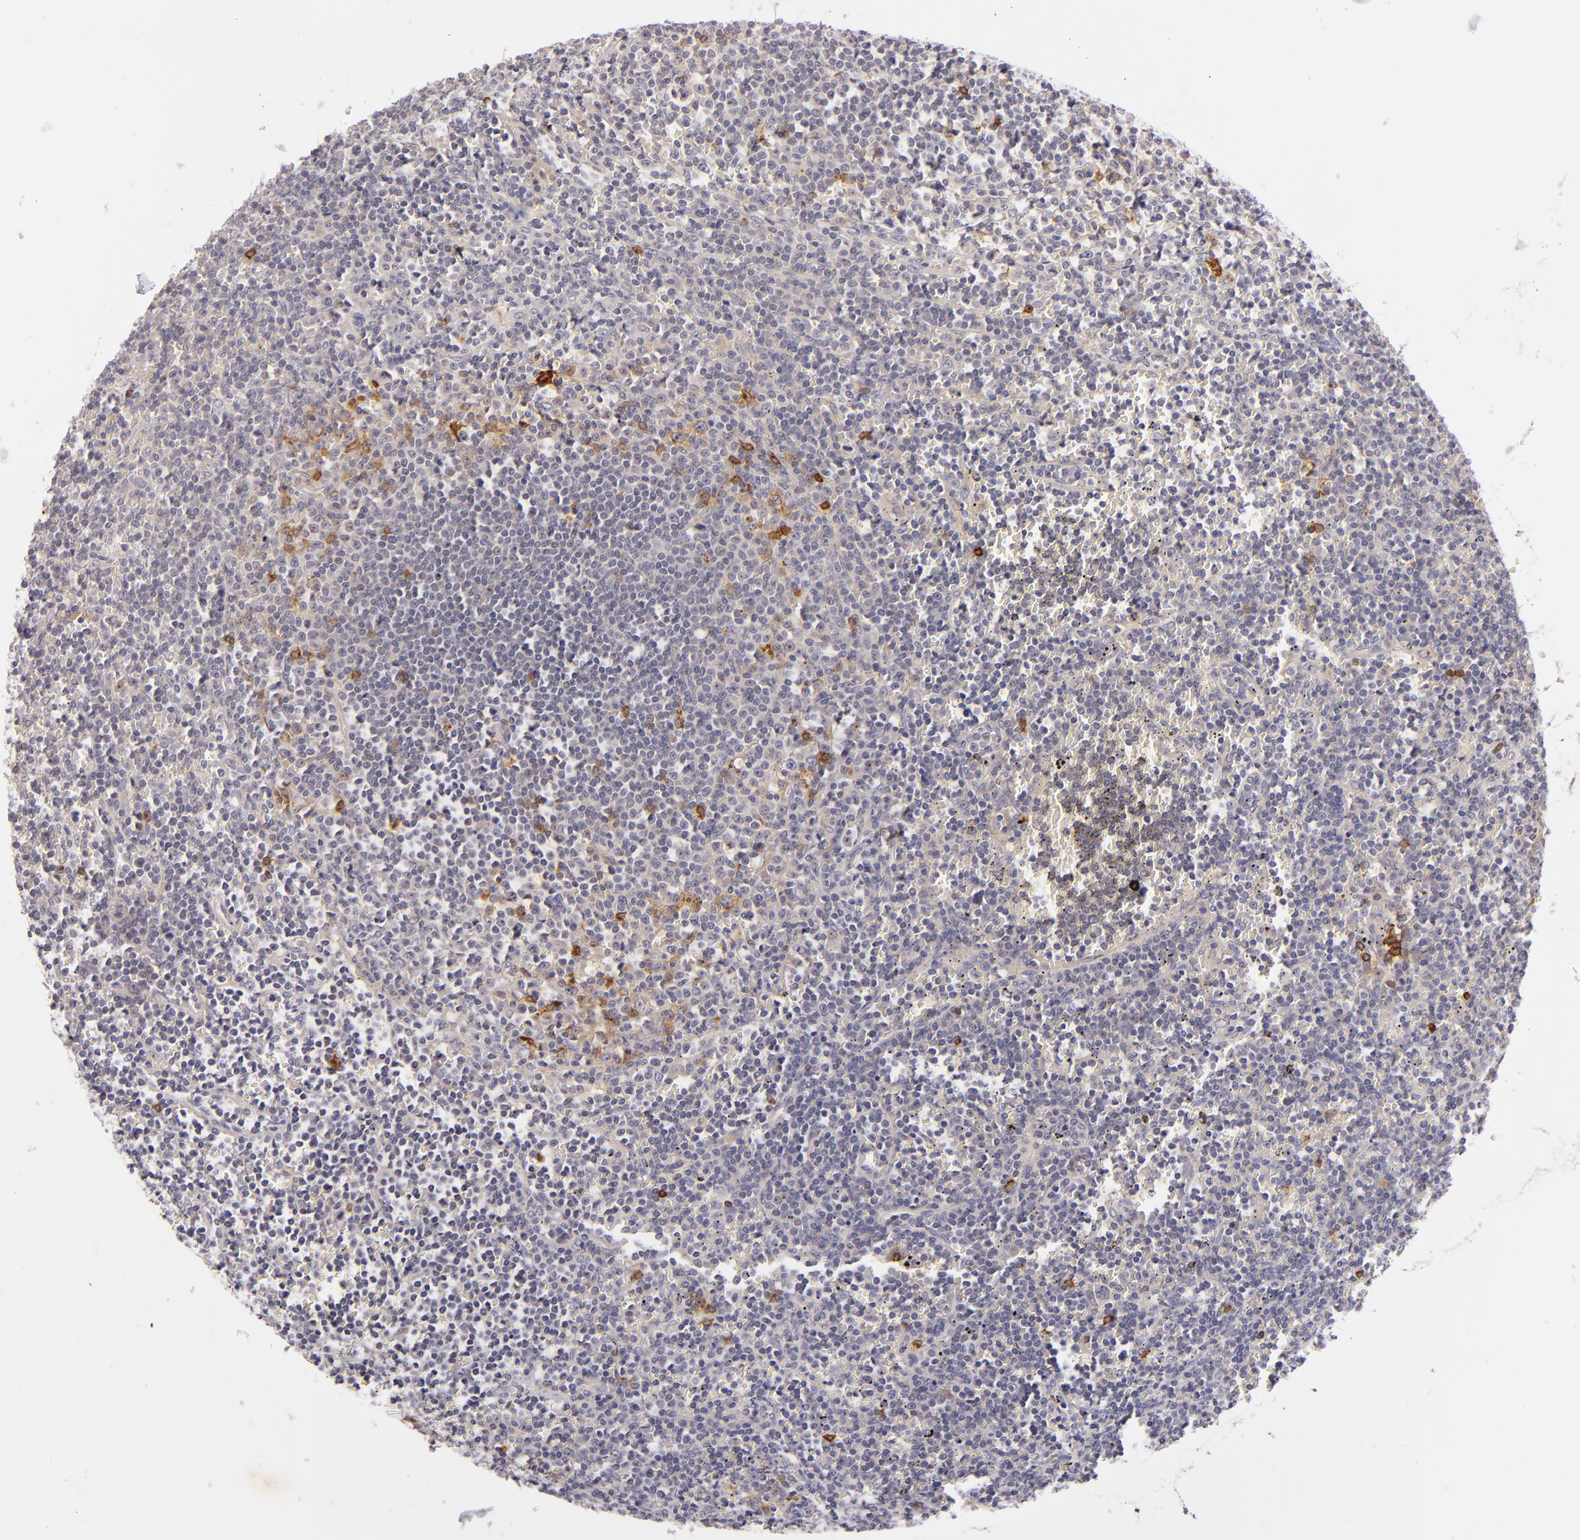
{"staining": {"intensity": "moderate", "quantity": "<25%", "location": "cytoplasmic/membranous"}, "tissue": "lymphoma", "cell_type": "Tumor cells", "image_type": "cancer", "snomed": [{"axis": "morphology", "description": "Malignant lymphoma, non-Hodgkin's type, Low grade"}, {"axis": "topography", "description": "Spleen"}], "caption": "Protein analysis of lymphoma tissue exhibits moderate cytoplasmic/membranous positivity in approximately <25% of tumor cells. The staining was performed using DAB to visualize the protein expression in brown, while the nuclei were stained in blue with hematoxylin (Magnification: 20x).", "gene": "CD83", "patient": {"sex": "male", "age": 80}}